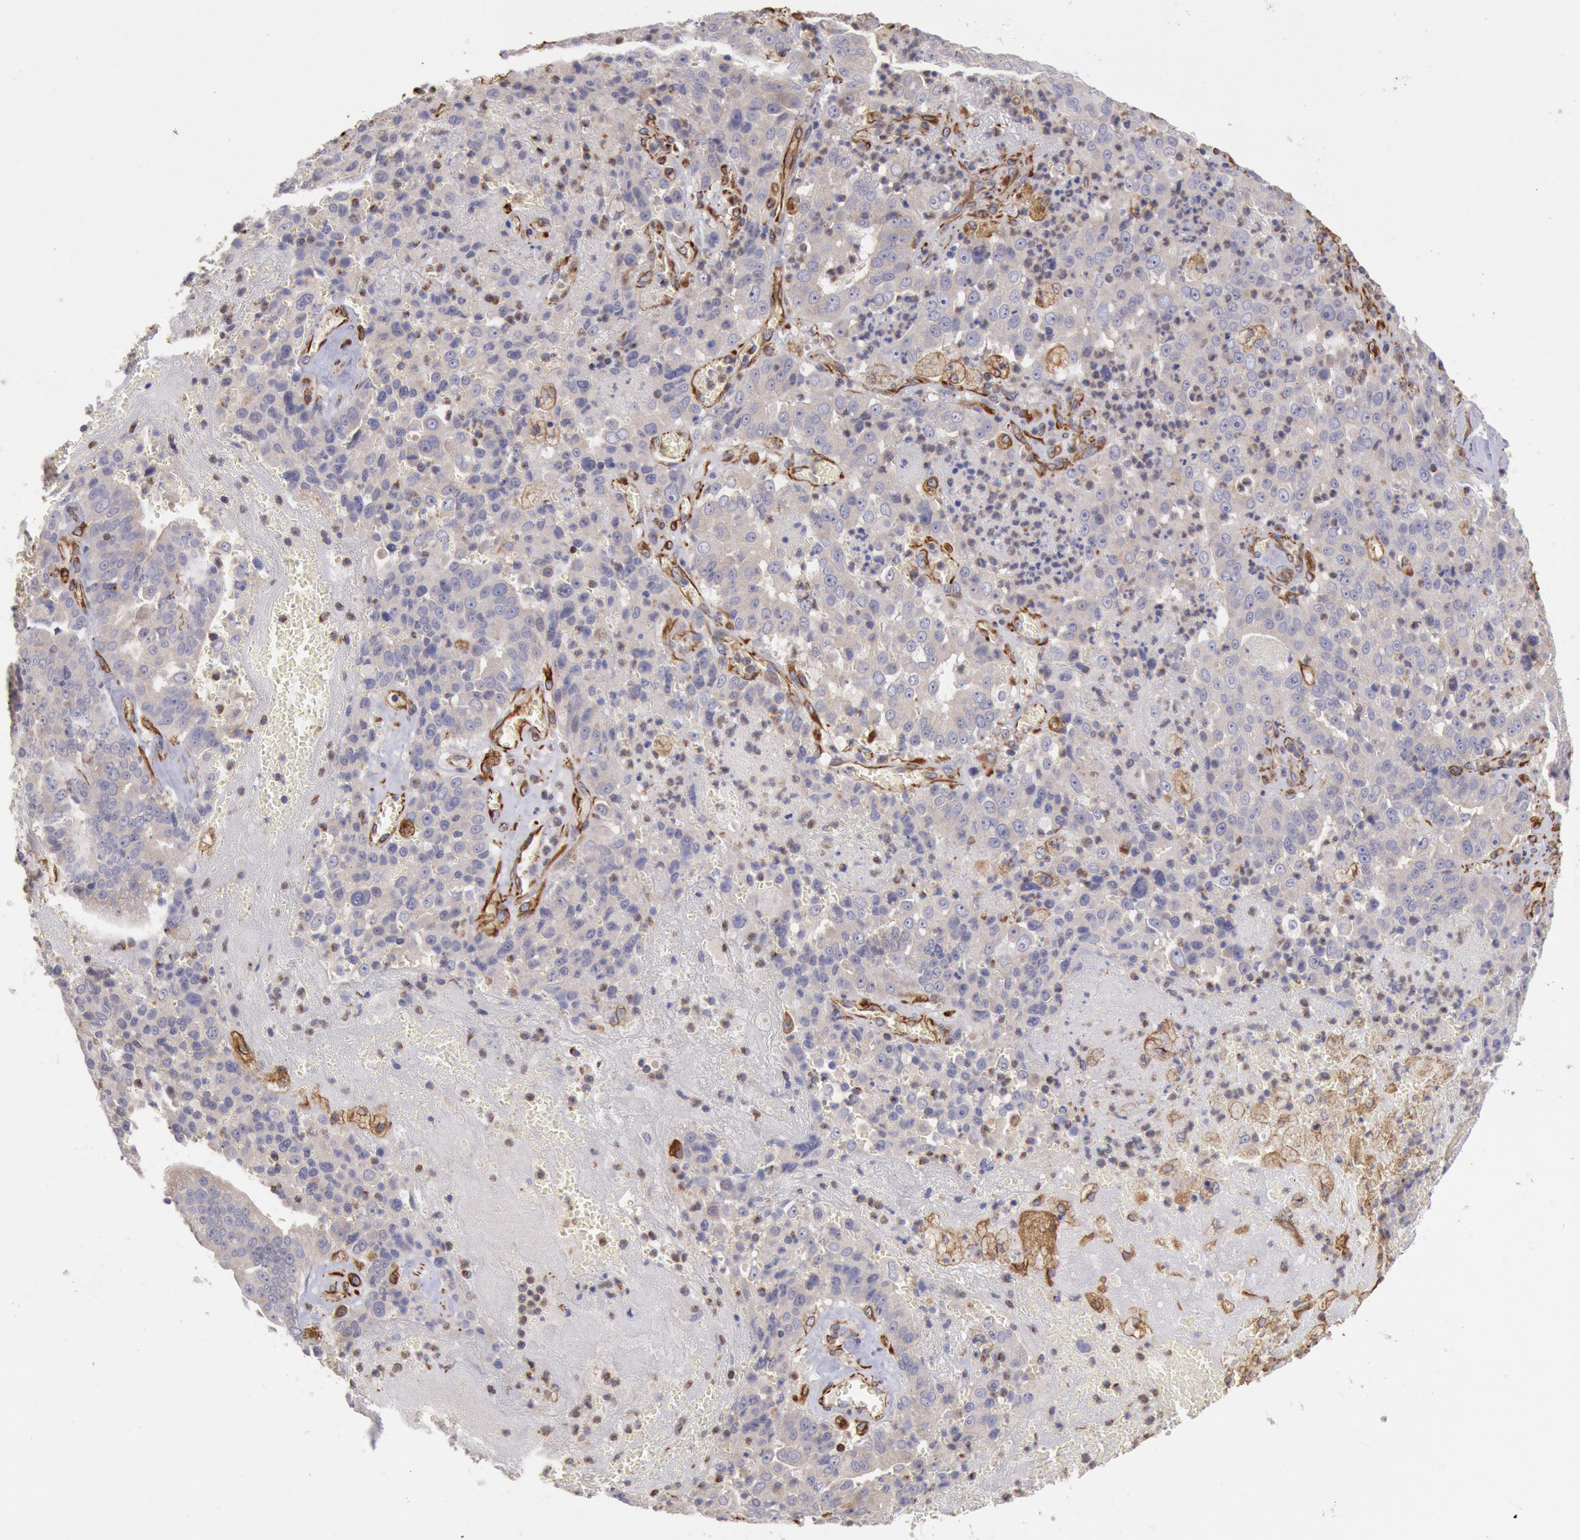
{"staining": {"intensity": "weak", "quantity": ">75%", "location": "cytoplasmic/membranous"}, "tissue": "liver cancer", "cell_type": "Tumor cells", "image_type": "cancer", "snomed": [{"axis": "morphology", "description": "Cholangiocarcinoma"}, {"axis": "topography", "description": "Liver"}], "caption": "High-magnification brightfield microscopy of liver cancer (cholangiocarcinoma) stained with DAB (brown) and counterstained with hematoxylin (blue). tumor cells exhibit weak cytoplasmic/membranous staining is seen in approximately>75% of cells. The protein of interest is shown in brown color, while the nuclei are stained blue.", "gene": "RNF139", "patient": {"sex": "female", "age": 79}}